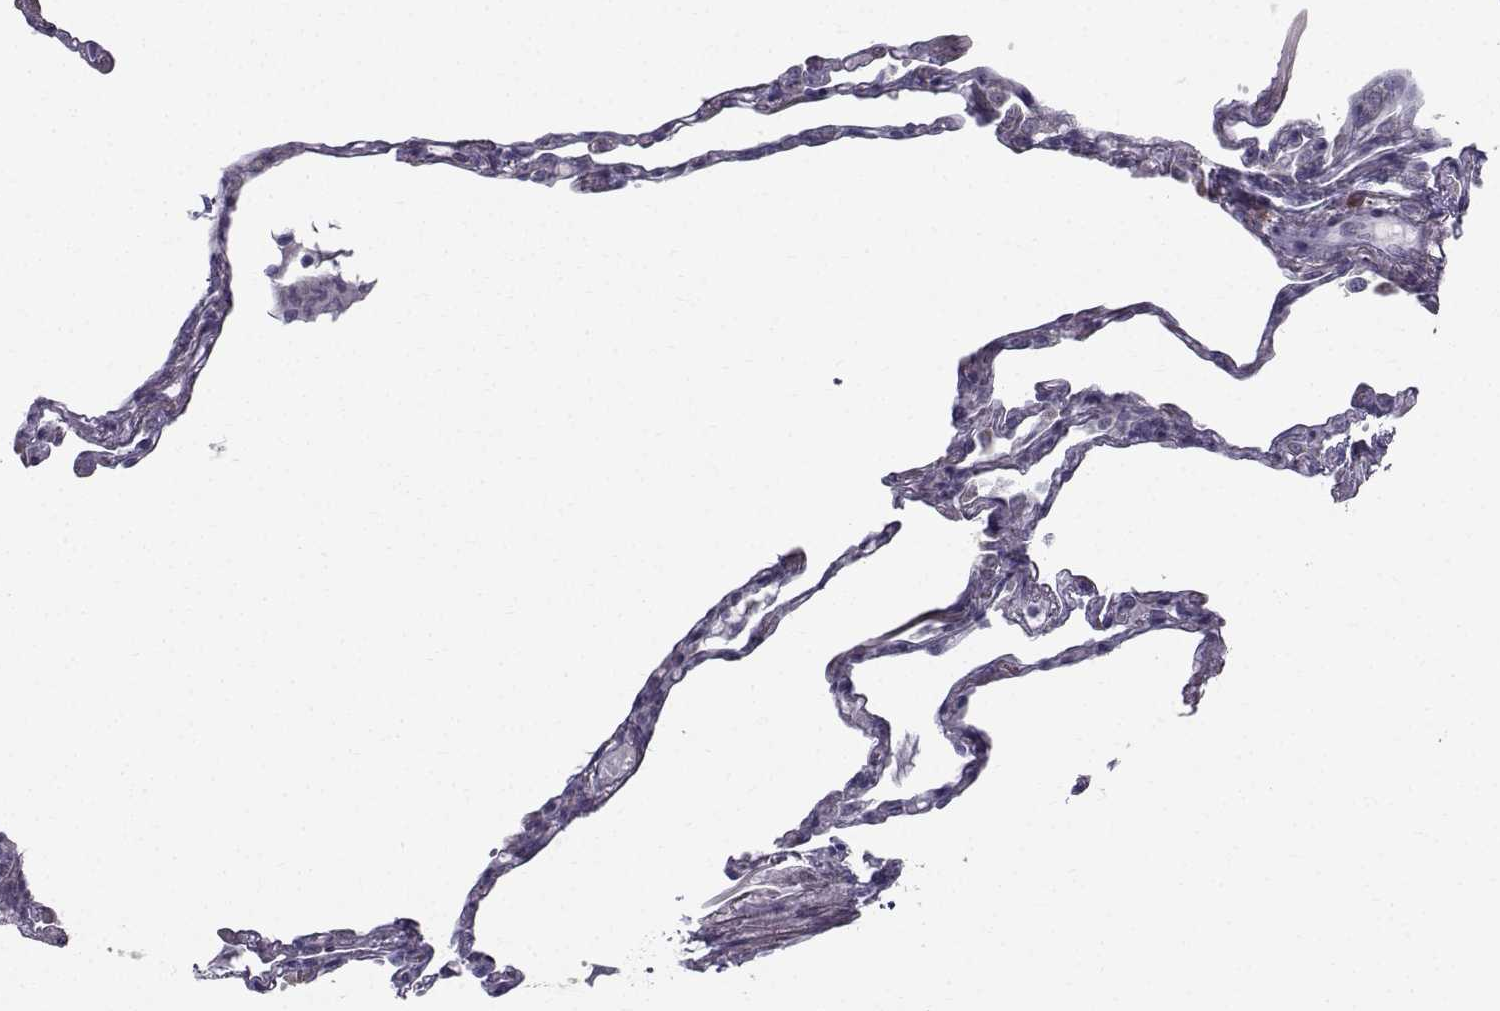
{"staining": {"intensity": "negative", "quantity": "none", "location": "none"}, "tissue": "lung", "cell_type": "Alveolar cells", "image_type": "normal", "snomed": [{"axis": "morphology", "description": "Normal tissue, NOS"}, {"axis": "topography", "description": "Lung"}], "caption": "IHC micrograph of unremarkable lung: lung stained with DAB shows no significant protein positivity in alveolar cells.", "gene": "ROPN1B", "patient": {"sex": "male", "age": 78}}